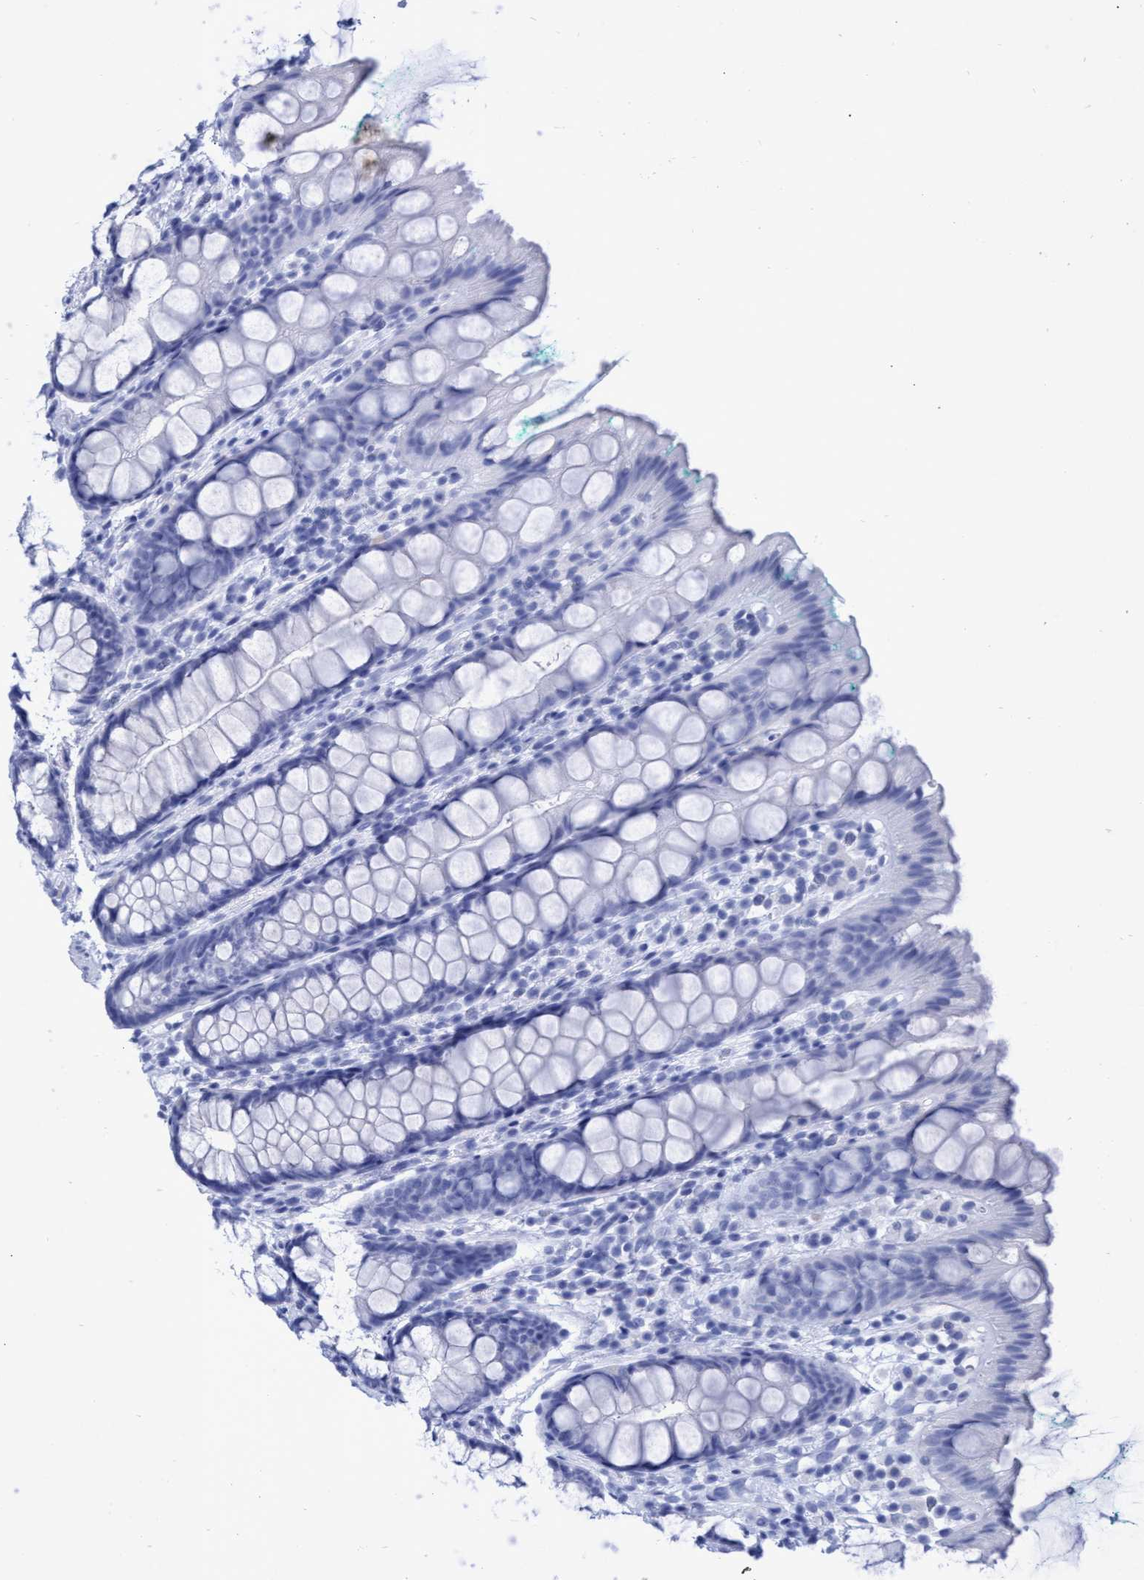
{"staining": {"intensity": "negative", "quantity": "none", "location": "none"}, "tissue": "rectum", "cell_type": "Glandular cells", "image_type": "normal", "snomed": [{"axis": "morphology", "description": "Normal tissue, NOS"}, {"axis": "topography", "description": "Rectum"}], "caption": "The immunohistochemistry (IHC) photomicrograph has no significant expression in glandular cells of rectum. (Brightfield microscopy of DAB (3,3'-diaminobenzidine) immunohistochemistry at high magnification).", "gene": "INSL6", "patient": {"sex": "female", "age": 65}}